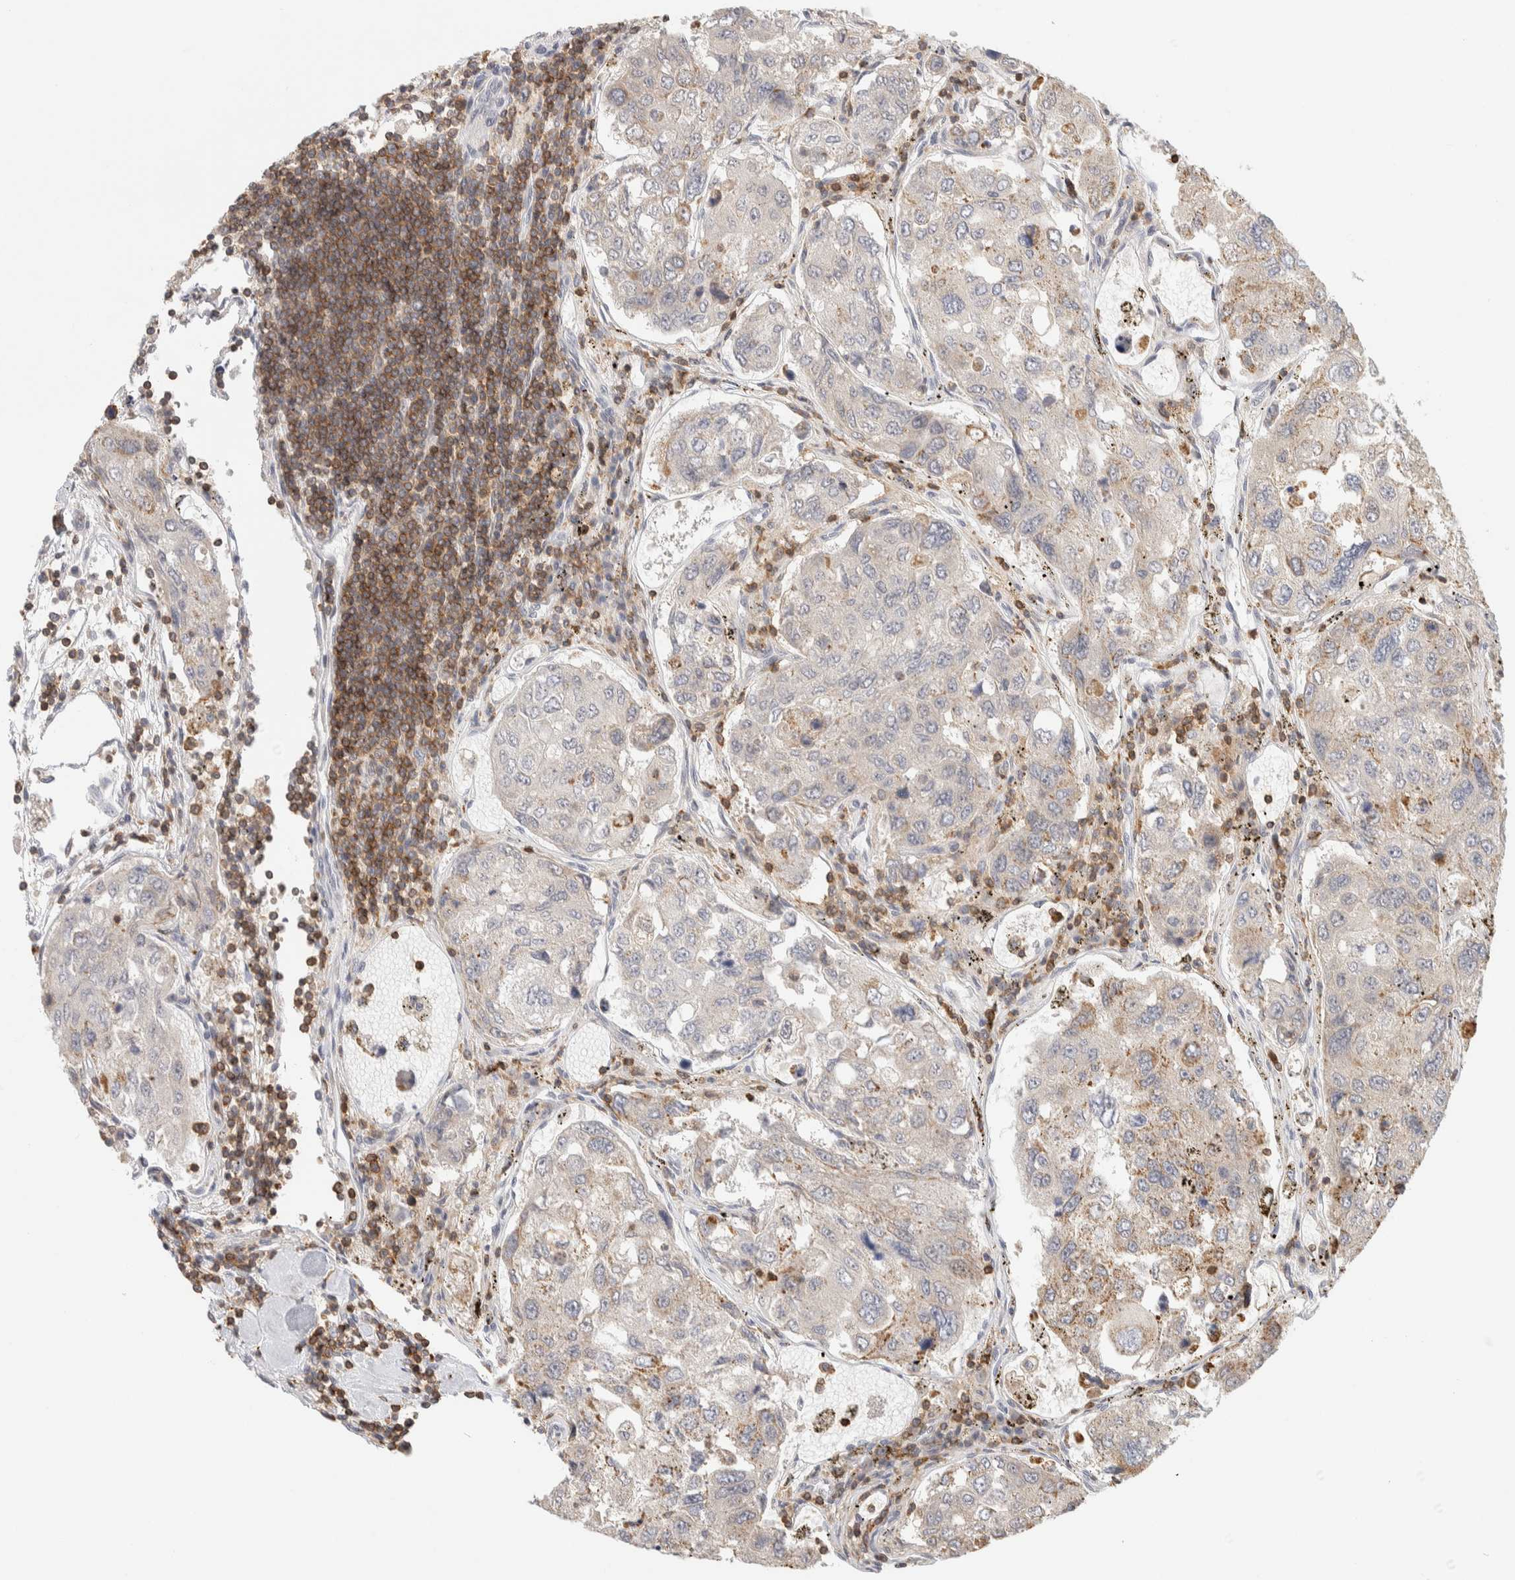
{"staining": {"intensity": "weak", "quantity": "<25%", "location": "cytoplasmic/membranous"}, "tissue": "urothelial cancer", "cell_type": "Tumor cells", "image_type": "cancer", "snomed": [{"axis": "morphology", "description": "Urothelial carcinoma, High grade"}, {"axis": "topography", "description": "Lymph node"}, {"axis": "topography", "description": "Urinary bladder"}], "caption": "Immunohistochemistry (IHC) micrograph of neoplastic tissue: high-grade urothelial carcinoma stained with DAB exhibits no significant protein positivity in tumor cells.", "gene": "RUNDC1", "patient": {"sex": "male", "age": 51}}